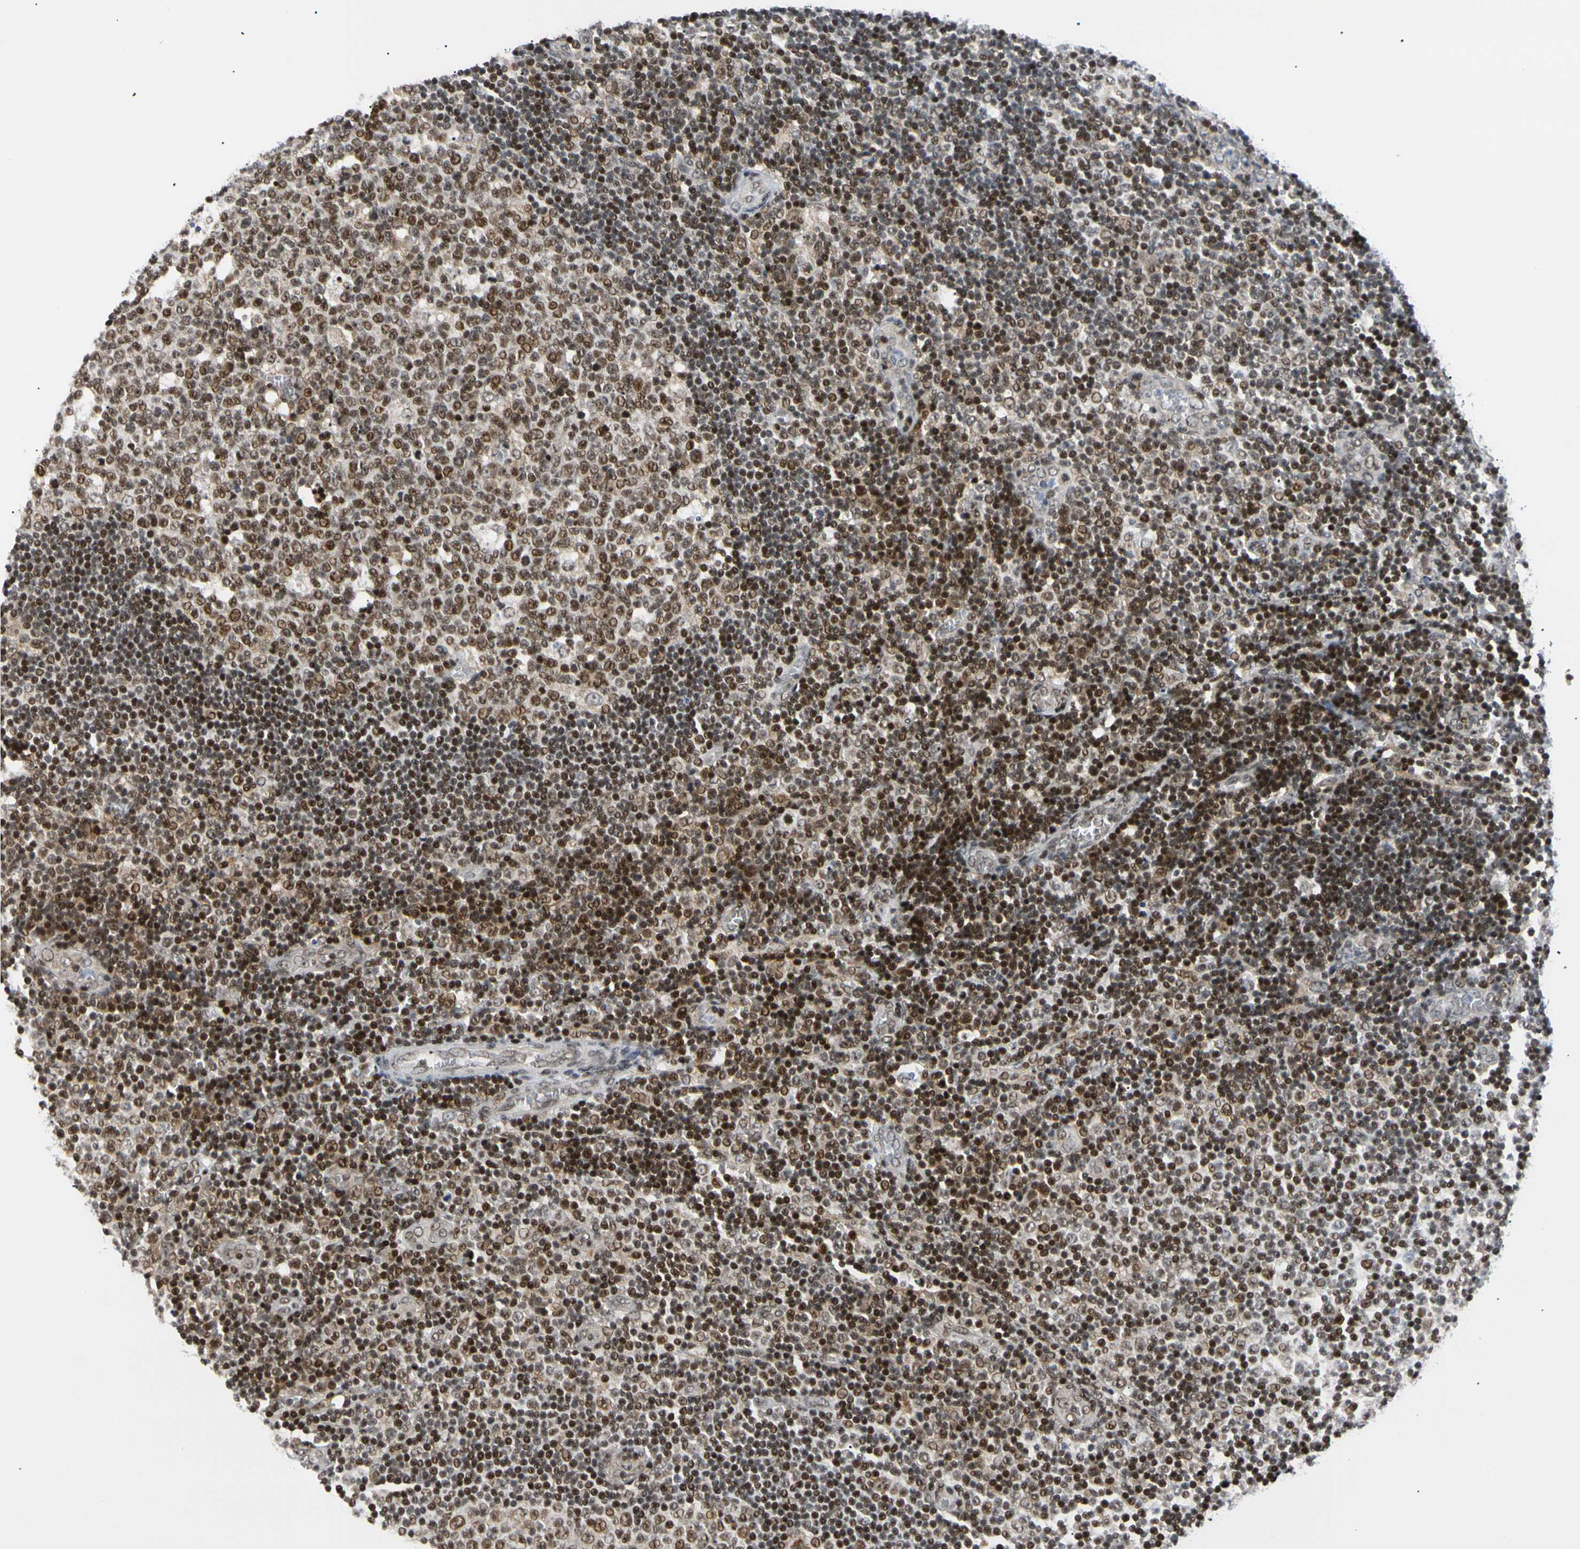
{"staining": {"intensity": "strong", "quantity": "25%-75%", "location": "nuclear"}, "tissue": "lymph node", "cell_type": "Germinal center cells", "image_type": "normal", "snomed": [{"axis": "morphology", "description": "Normal tissue, NOS"}, {"axis": "topography", "description": "Lymph node"}, {"axis": "topography", "description": "Salivary gland"}], "caption": "A brown stain labels strong nuclear staining of a protein in germinal center cells of normal lymph node. (Brightfield microscopy of DAB IHC at high magnification).", "gene": "E2F1", "patient": {"sex": "male", "age": 8}}